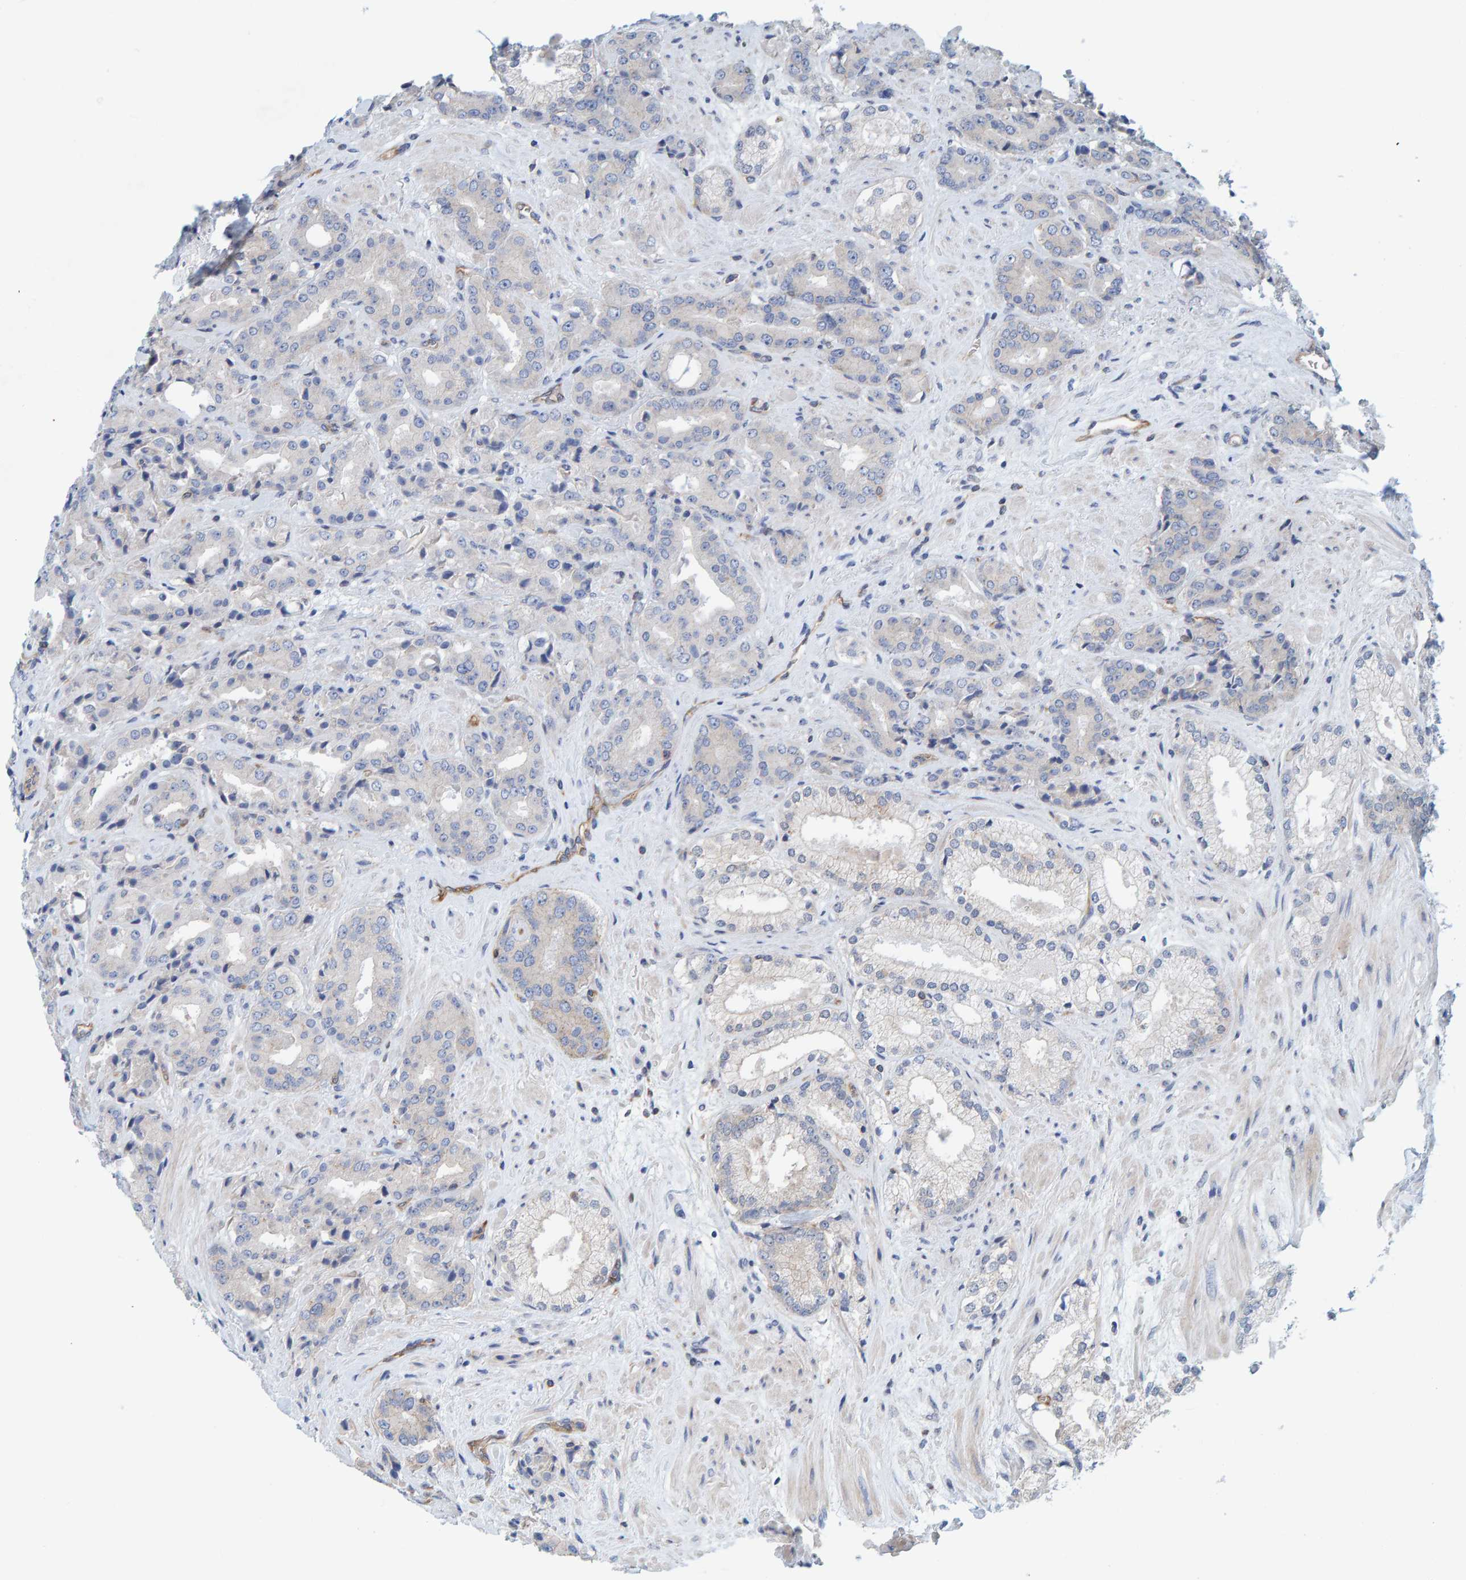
{"staining": {"intensity": "negative", "quantity": "none", "location": "none"}, "tissue": "prostate cancer", "cell_type": "Tumor cells", "image_type": "cancer", "snomed": [{"axis": "morphology", "description": "Adenocarcinoma, High grade"}, {"axis": "topography", "description": "Prostate"}], "caption": "The micrograph displays no staining of tumor cells in prostate cancer (high-grade adenocarcinoma).", "gene": "PRKD2", "patient": {"sex": "male", "age": 71}}